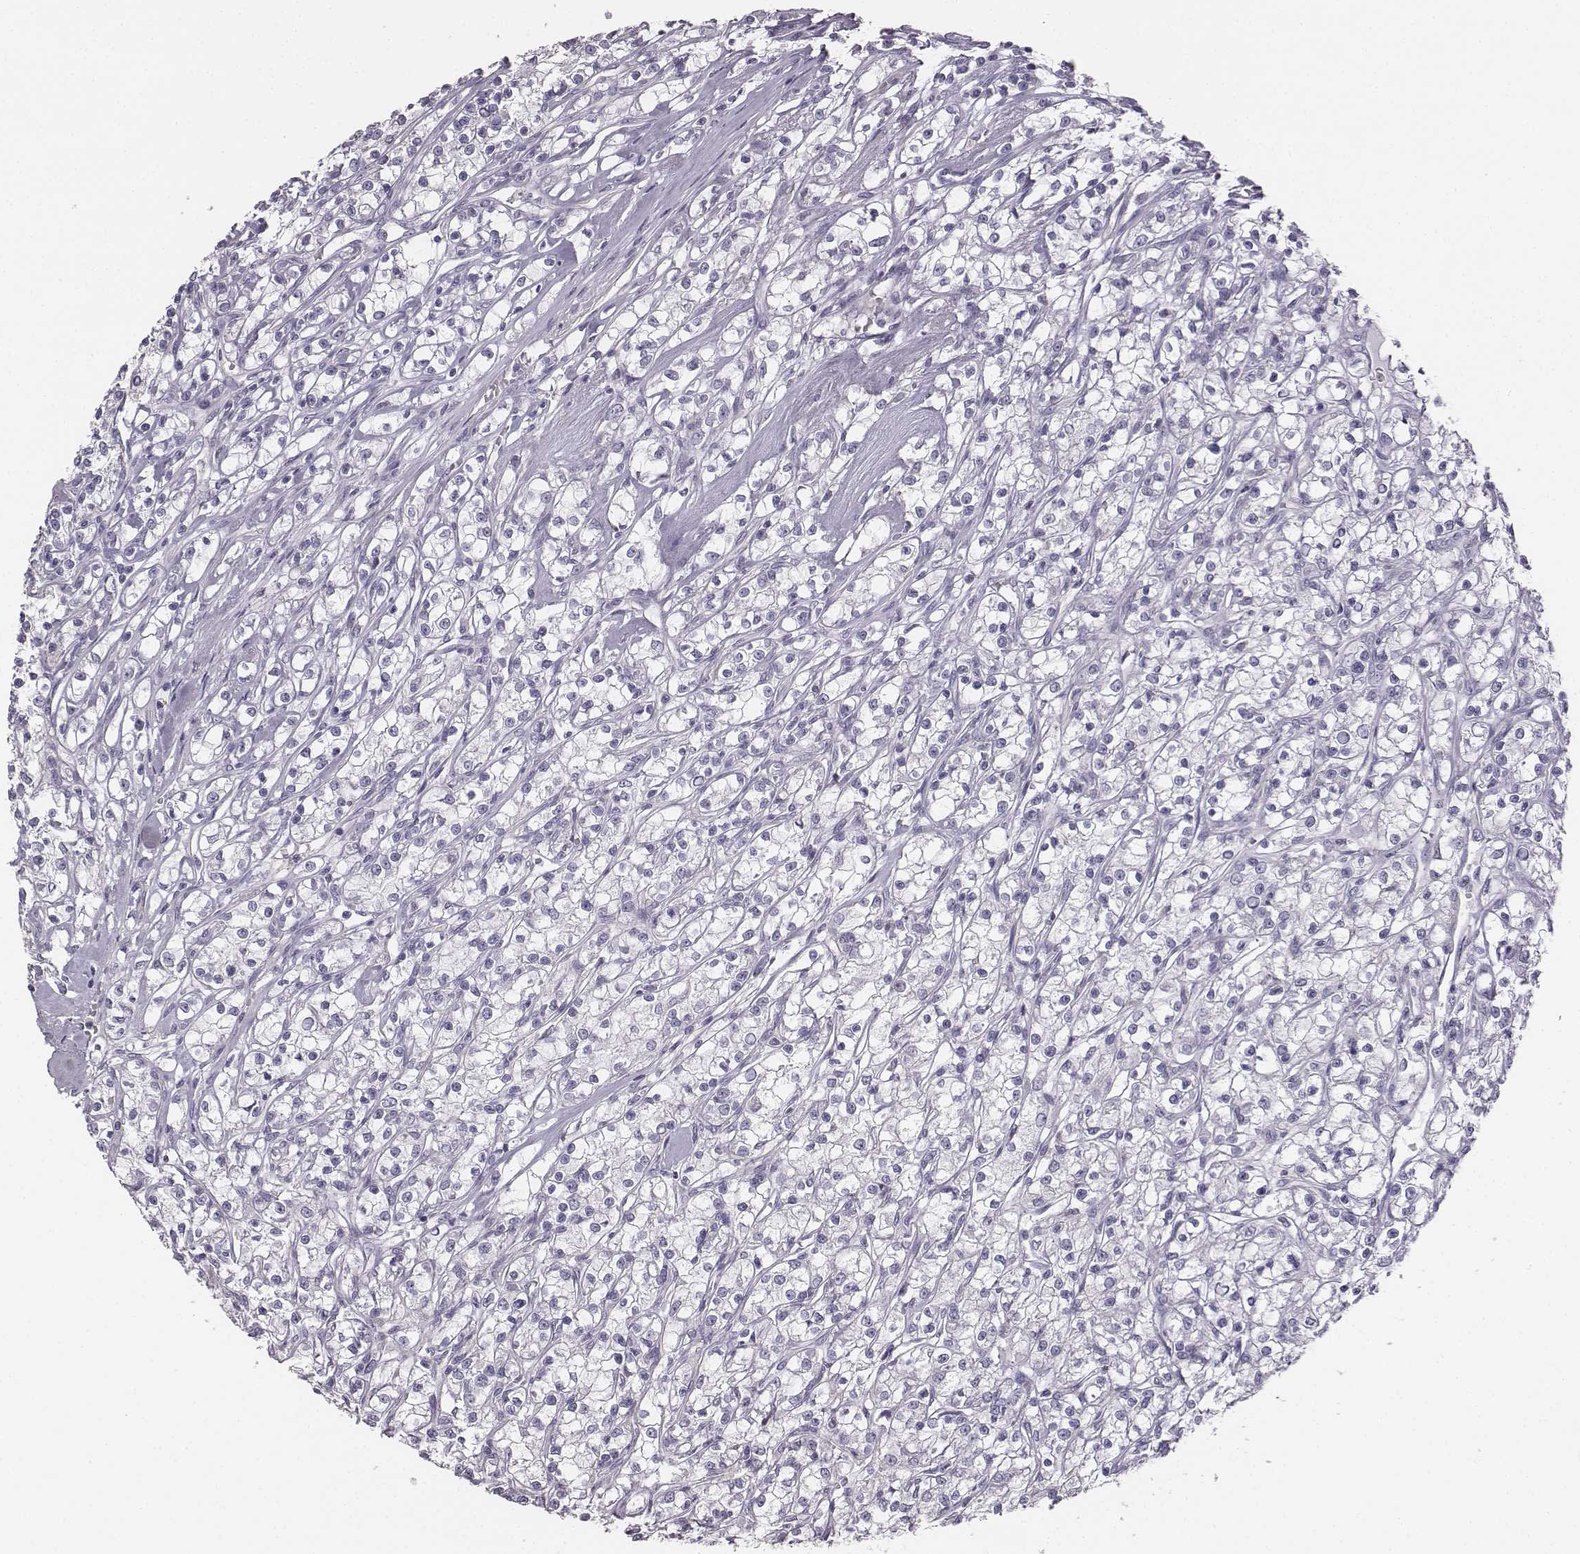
{"staining": {"intensity": "negative", "quantity": "none", "location": "none"}, "tissue": "renal cancer", "cell_type": "Tumor cells", "image_type": "cancer", "snomed": [{"axis": "morphology", "description": "Adenocarcinoma, NOS"}, {"axis": "topography", "description": "Kidney"}], "caption": "IHC histopathology image of renal cancer stained for a protein (brown), which exhibits no expression in tumor cells. (Stains: DAB (3,3'-diaminobenzidine) immunohistochemistry (IHC) with hematoxylin counter stain, Microscopy: brightfield microscopy at high magnification).", "gene": "ADAM7", "patient": {"sex": "female", "age": 59}}